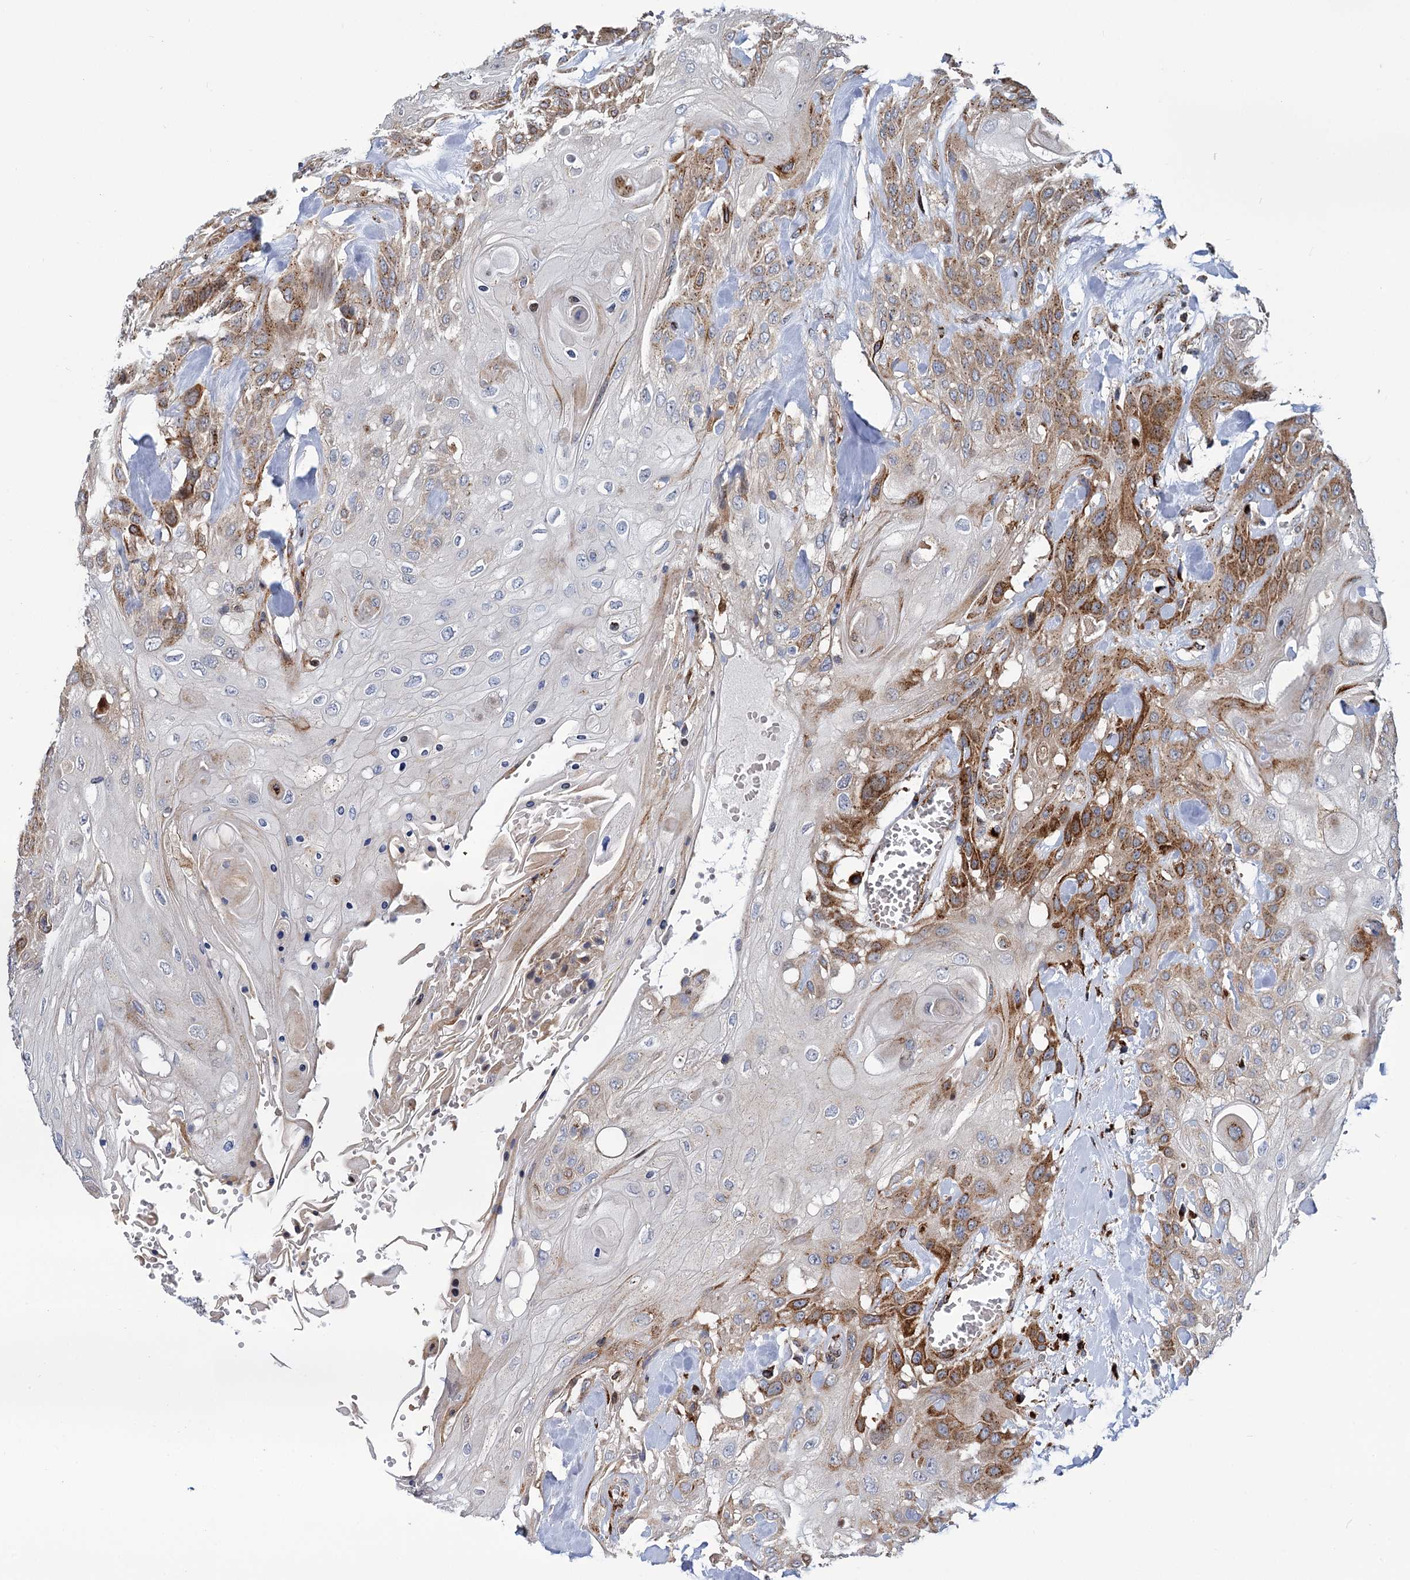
{"staining": {"intensity": "moderate", "quantity": ">75%", "location": "cytoplasmic/membranous"}, "tissue": "head and neck cancer", "cell_type": "Tumor cells", "image_type": "cancer", "snomed": [{"axis": "morphology", "description": "Squamous cell carcinoma, NOS"}, {"axis": "topography", "description": "Head-Neck"}], "caption": "This micrograph shows immunohistochemistry (IHC) staining of head and neck cancer (squamous cell carcinoma), with medium moderate cytoplasmic/membranous positivity in about >75% of tumor cells.", "gene": "SUPT20H", "patient": {"sex": "female", "age": 43}}